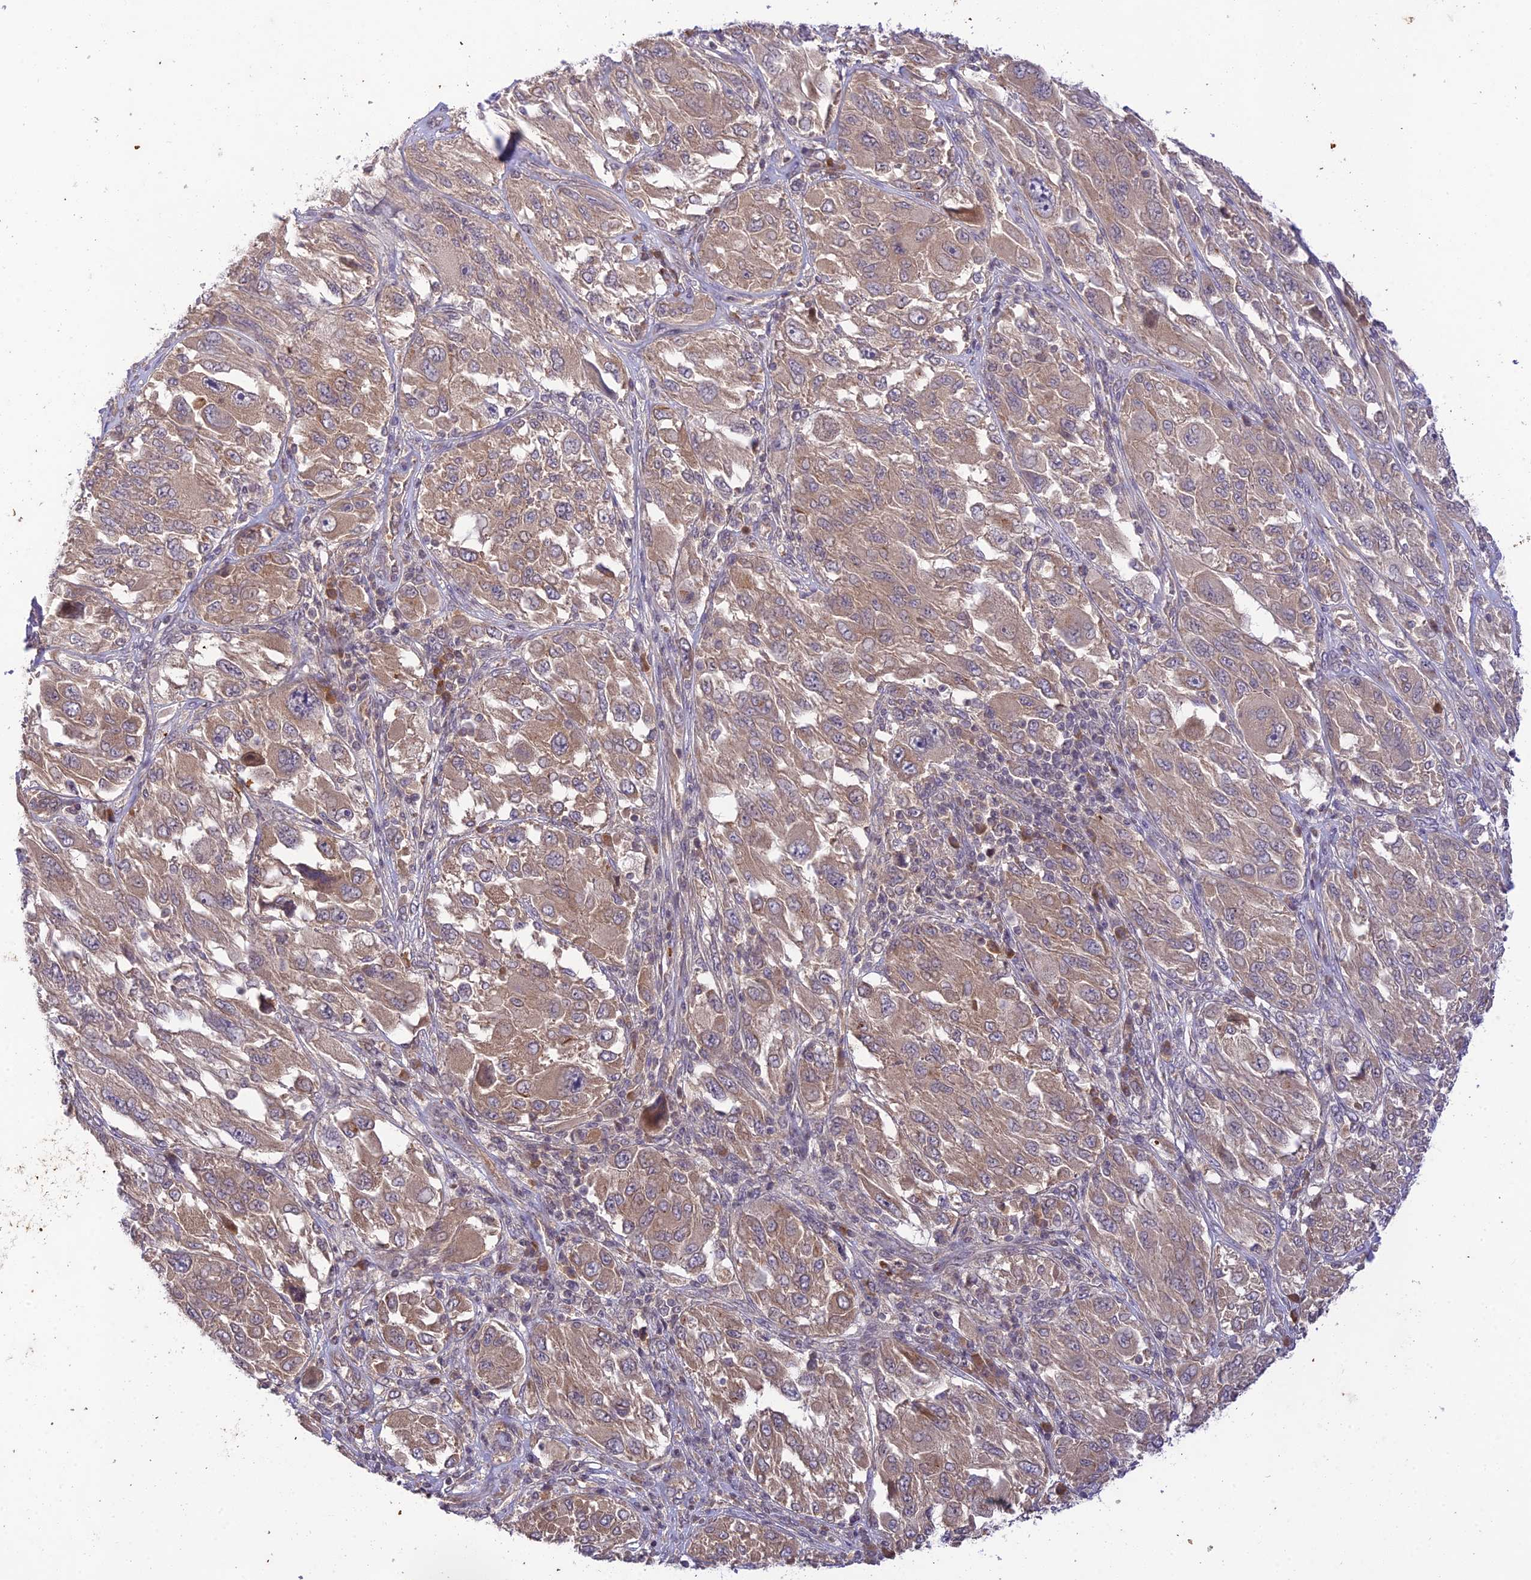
{"staining": {"intensity": "moderate", "quantity": "25%-75%", "location": "cytoplasmic/membranous"}, "tissue": "melanoma", "cell_type": "Tumor cells", "image_type": "cancer", "snomed": [{"axis": "morphology", "description": "Malignant melanoma, NOS"}, {"axis": "topography", "description": "Skin"}], "caption": "The image displays immunohistochemical staining of malignant melanoma. There is moderate cytoplasmic/membranous expression is present in approximately 25%-75% of tumor cells.", "gene": "TEKT1", "patient": {"sex": "female", "age": 91}}